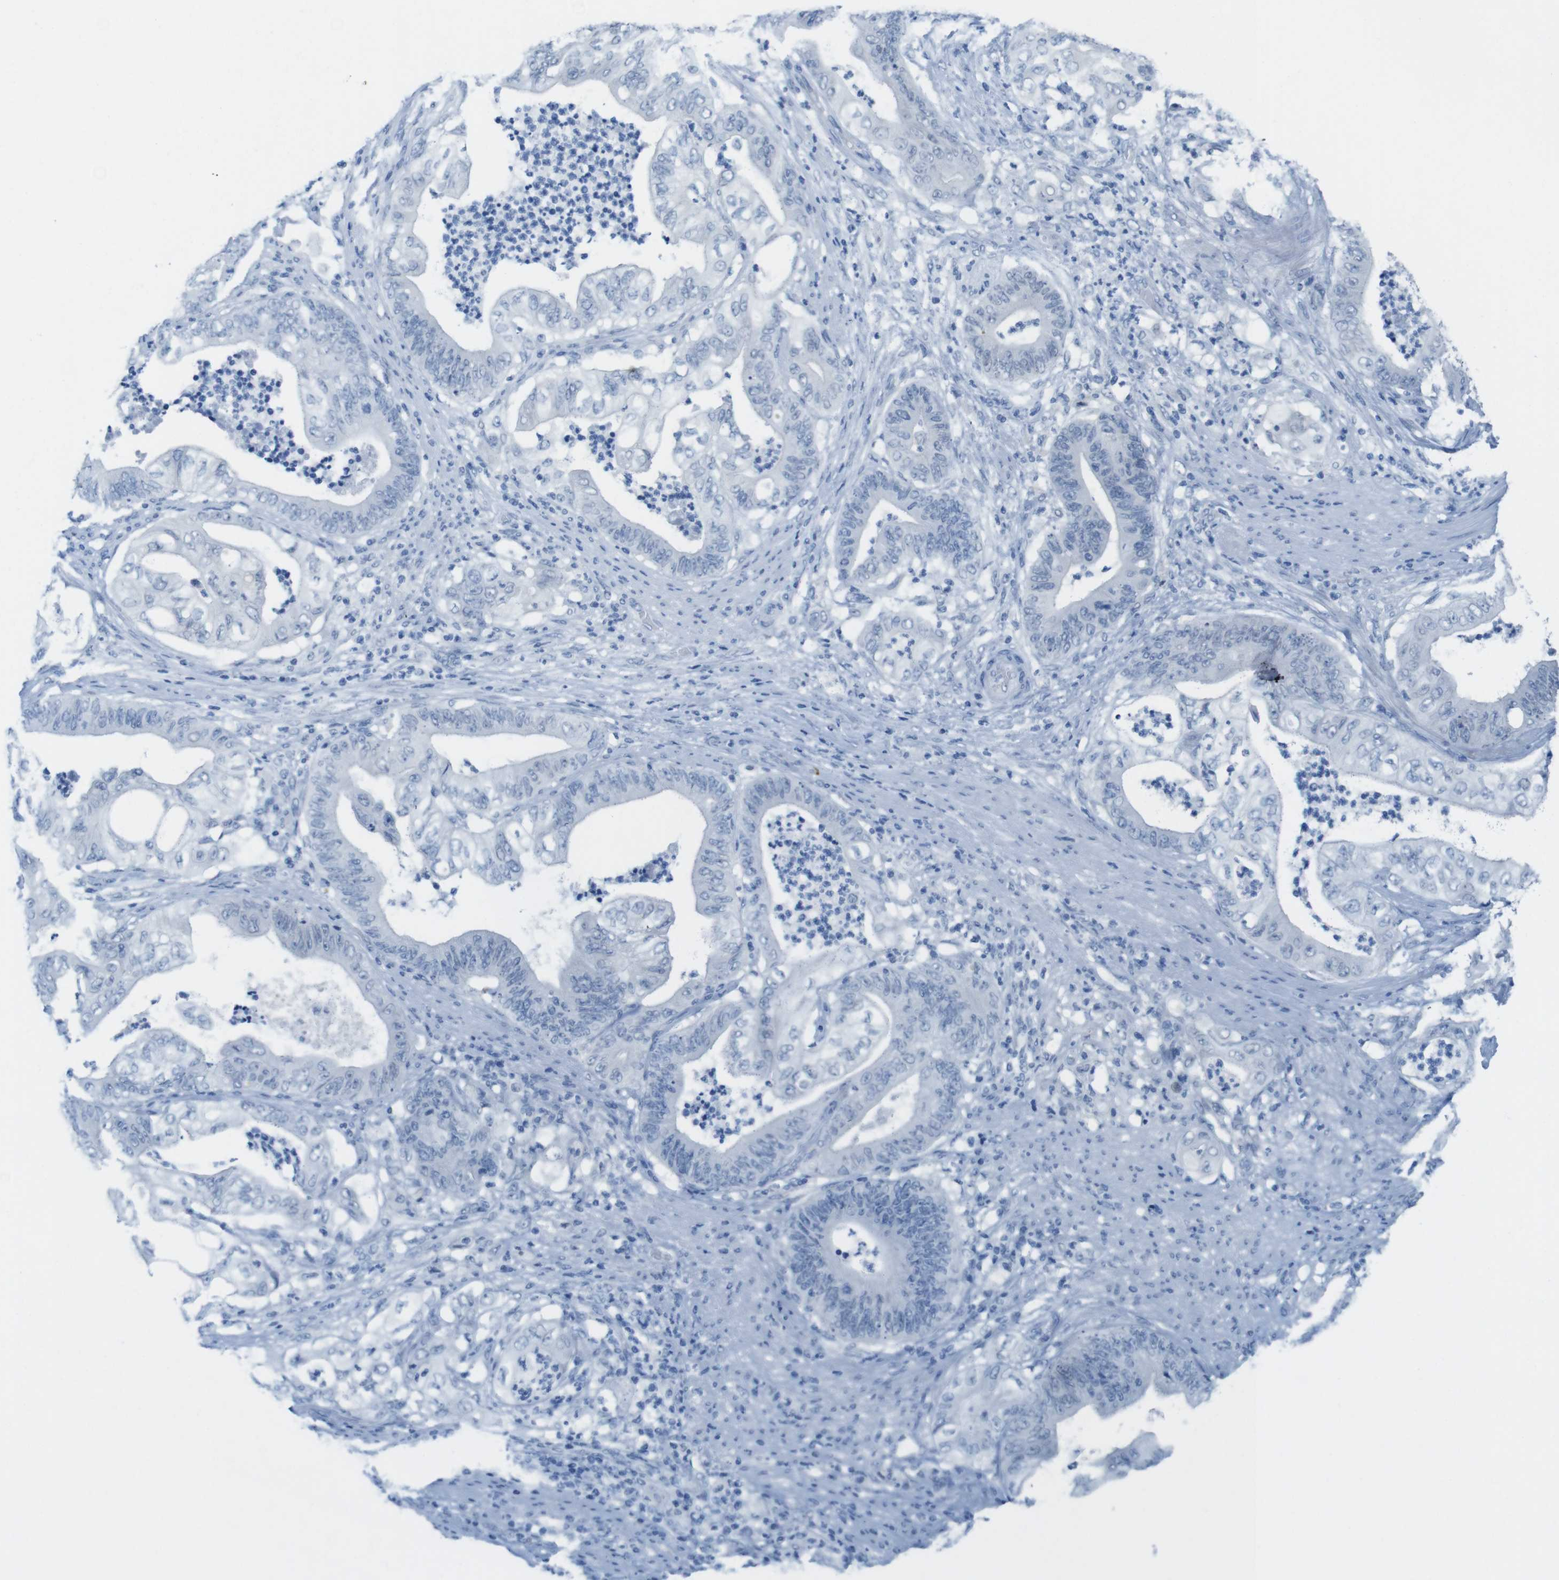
{"staining": {"intensity": "negative", "quantity": "none", "location": "none"}, "tissue": "stomach cancer", "cell_type": "Tumor cells", "image_type": "cancer", "snomed": [{"axis": "morphology", "description": "Adenocarcinoma, NOS"}, {"axis": "topography", "description": "Stomach"}], "caption": "Immunohistochemistry (IHC) of stomach adenocarcinoma reveals no expression in tumor cells.", "gene": "OPN1SW", "patient": {"sex": "female", "age": 73}}